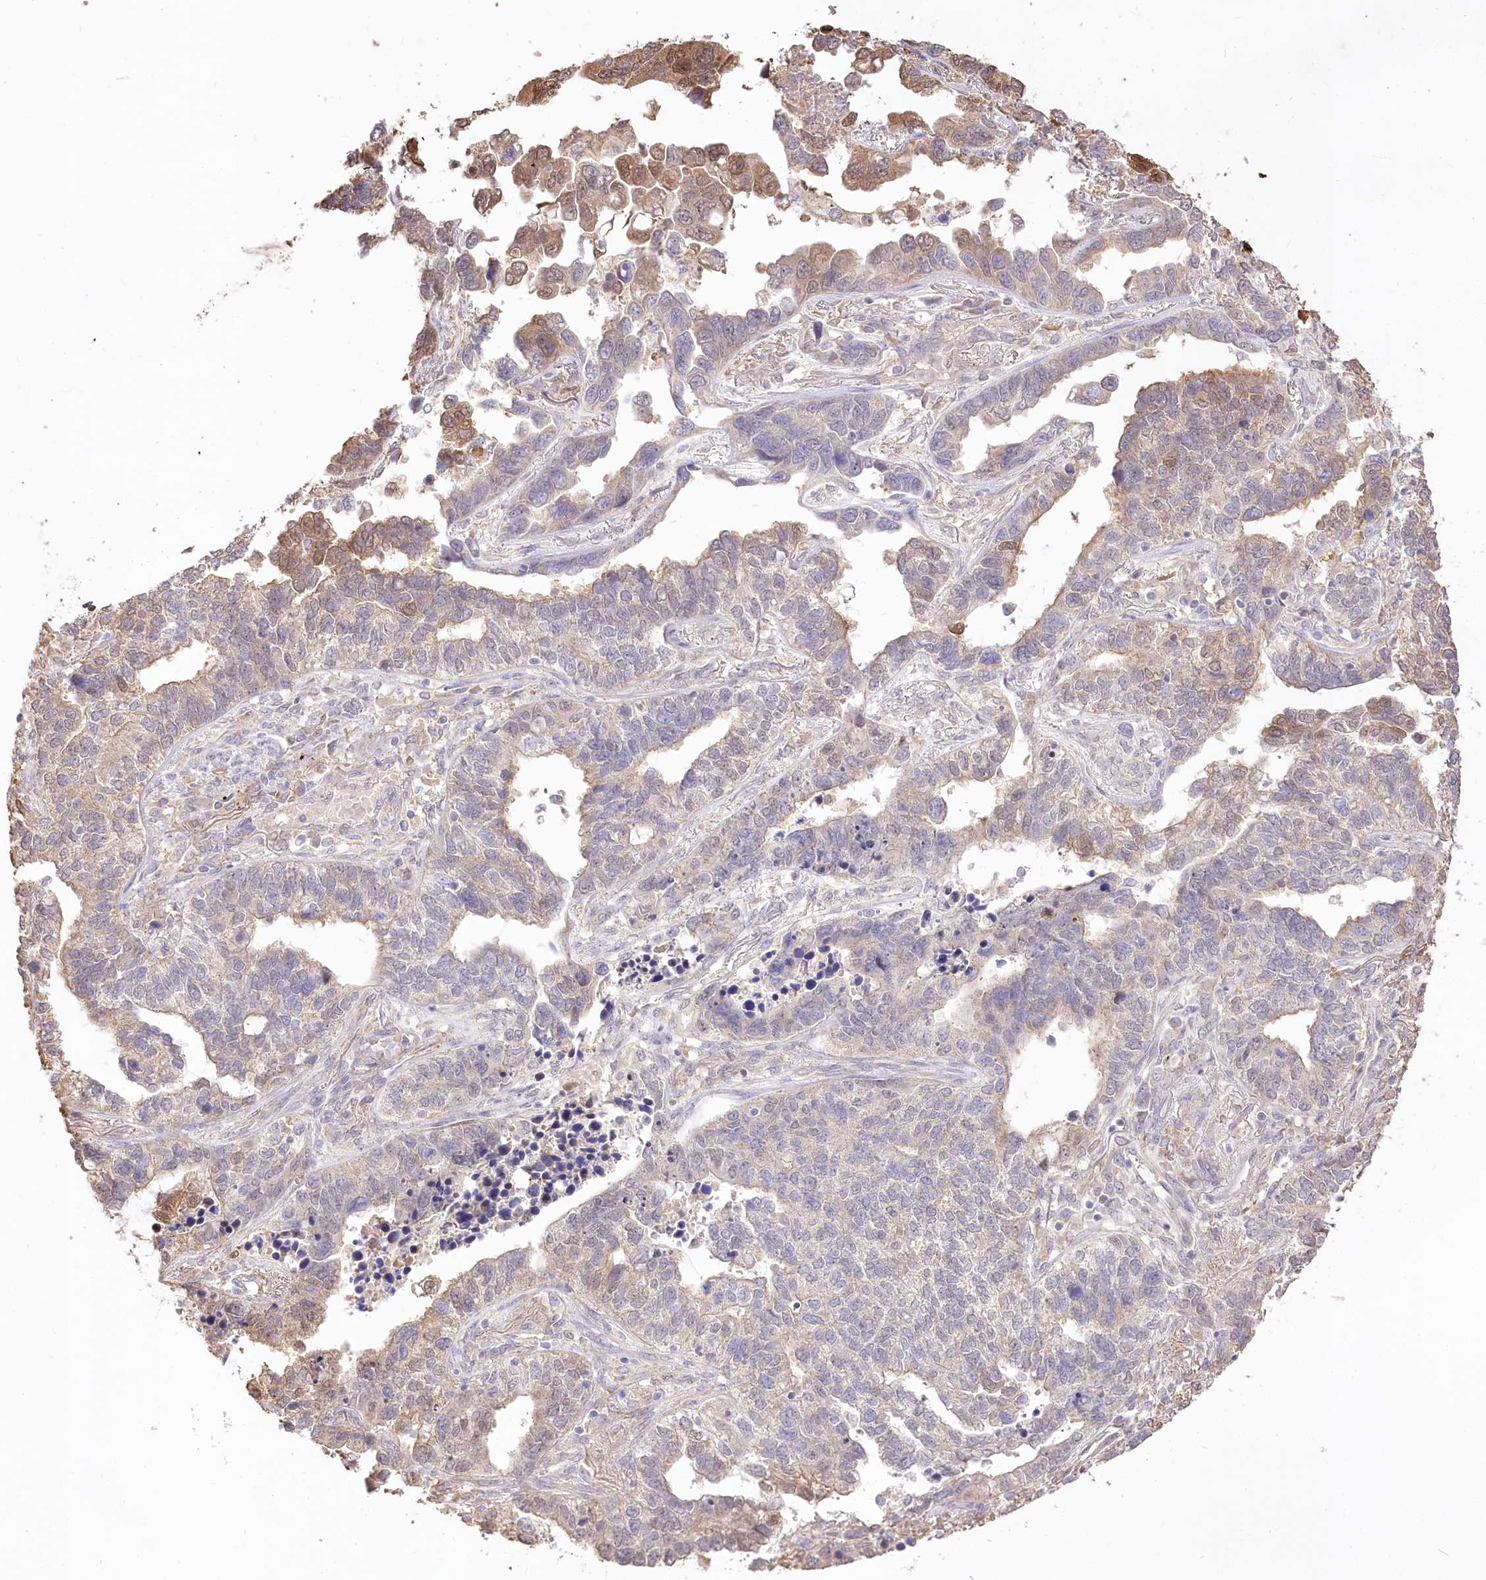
{"staining": {"intensity": "moderate", "quantity": "25%-75%", "location": "cytoplasmic/membranous,nuclear"}, "tissue": "lung cancer", "cell_type": "Tumor cells", "image_type": "cancer", "snomed": [{"axis": "morphology", "description": "Adenocarcinoma, NOS"}, {"axis": "topography", "description": "Lung"}], "caption": "Immunohistochemistry (DAB (3,3'-diaminobenzidine)) staining of human adenocarcinoma (lung) displays moderate cytoplasmic/membranous and nuclear protein expression in about 25%-75% of tumor cells.", "gene": "R3HDM2", "patient": {"sex": "male", "age": 67}}